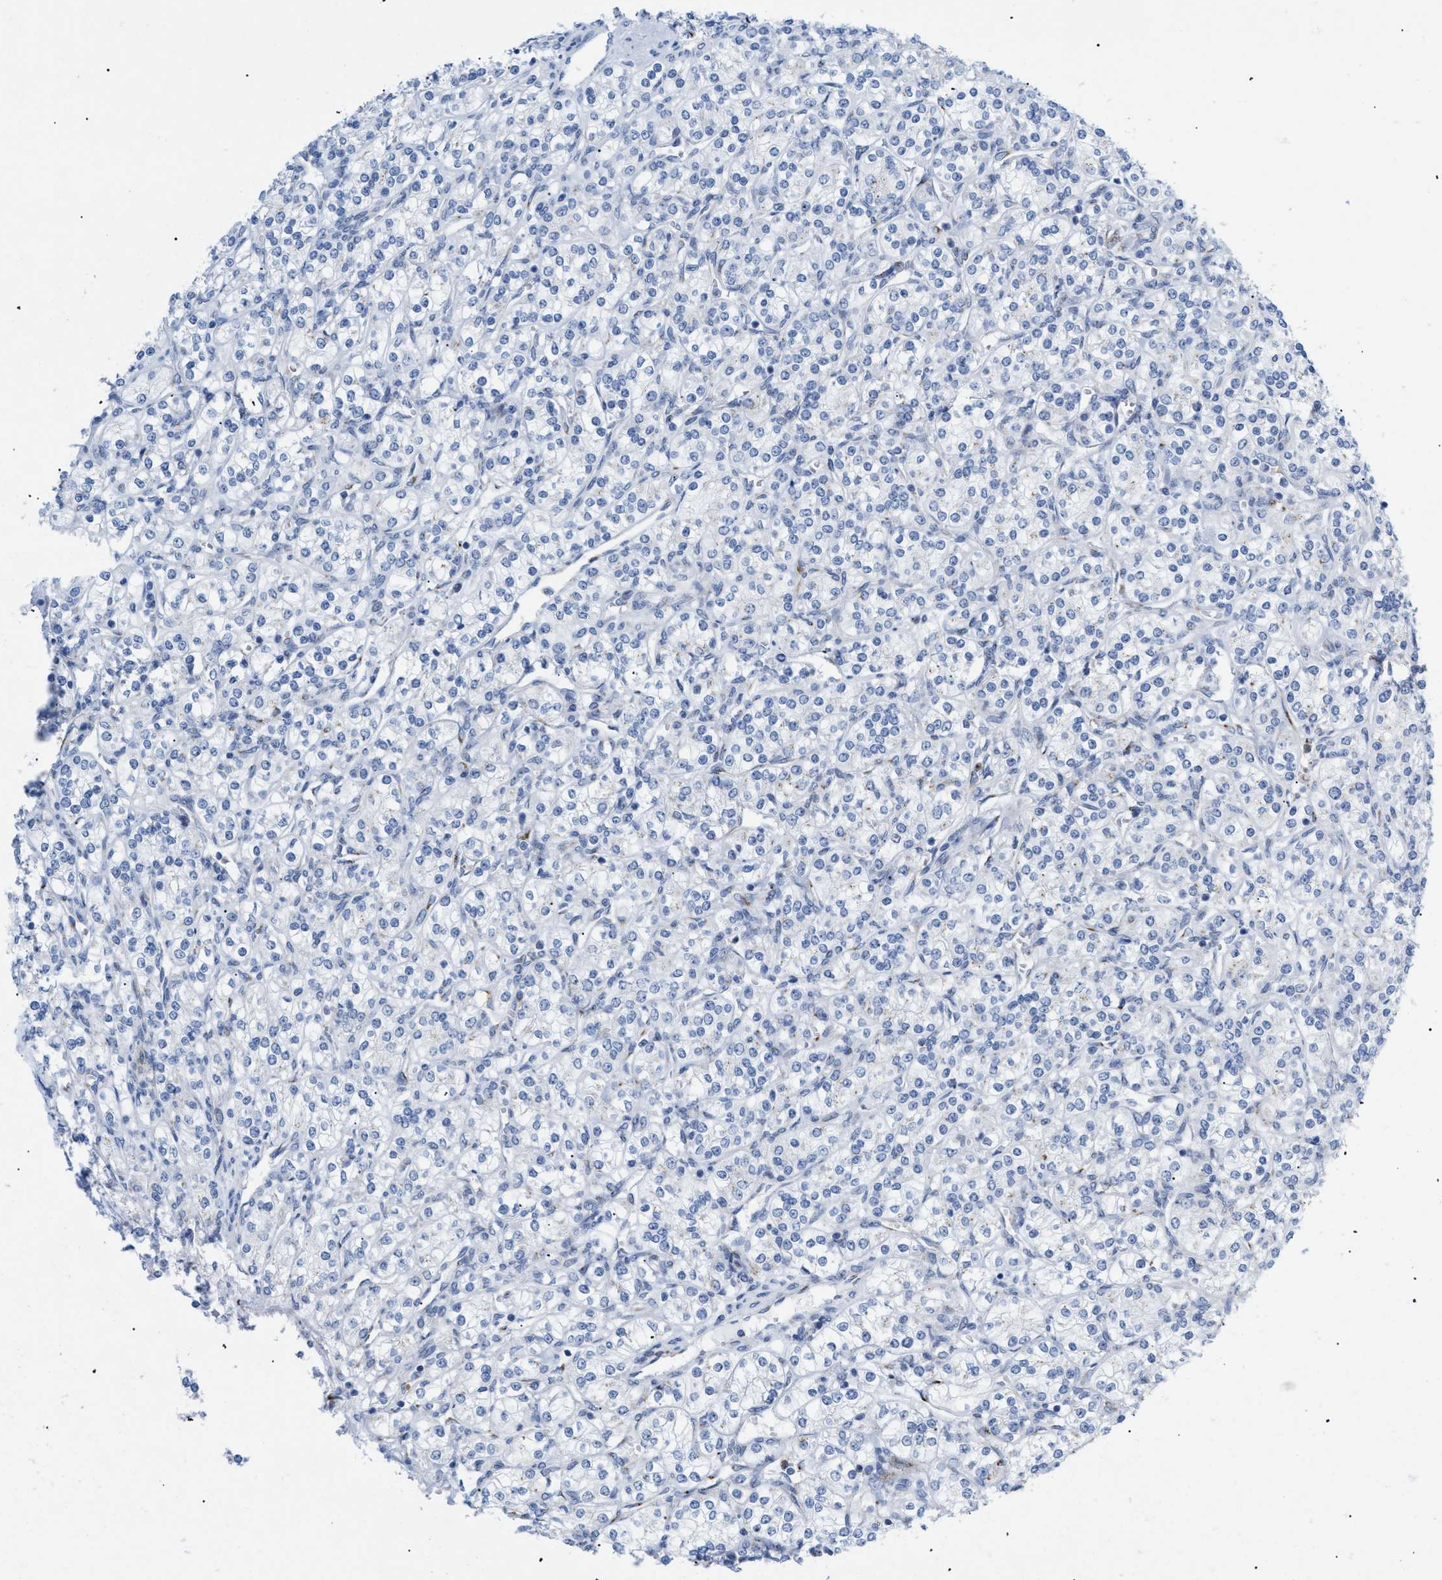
{"staining": {"intensity": "negative", "quantity": "none", "location": "none"}, "tissue": "renal cancer", "cell_type": "Tumor cells", "image_type": "cancer", "snomed": [{"axis": "morphology", "description": "Adenocarcinoma, NOS"}, {"axis": "topography", "description": "Kidney"}], "caption": "DAB immunohistochemical staining of renal cancer shows no significant positivity in tumor cells. (Stains: DAB (3,3'-diaminobenzidine) IHC with hematoxylin counter stain, Microscopy: brightfield microscopy at high magnification).", "gene": "TMEM17", "patient": {"sex": "male", "age": 77}}